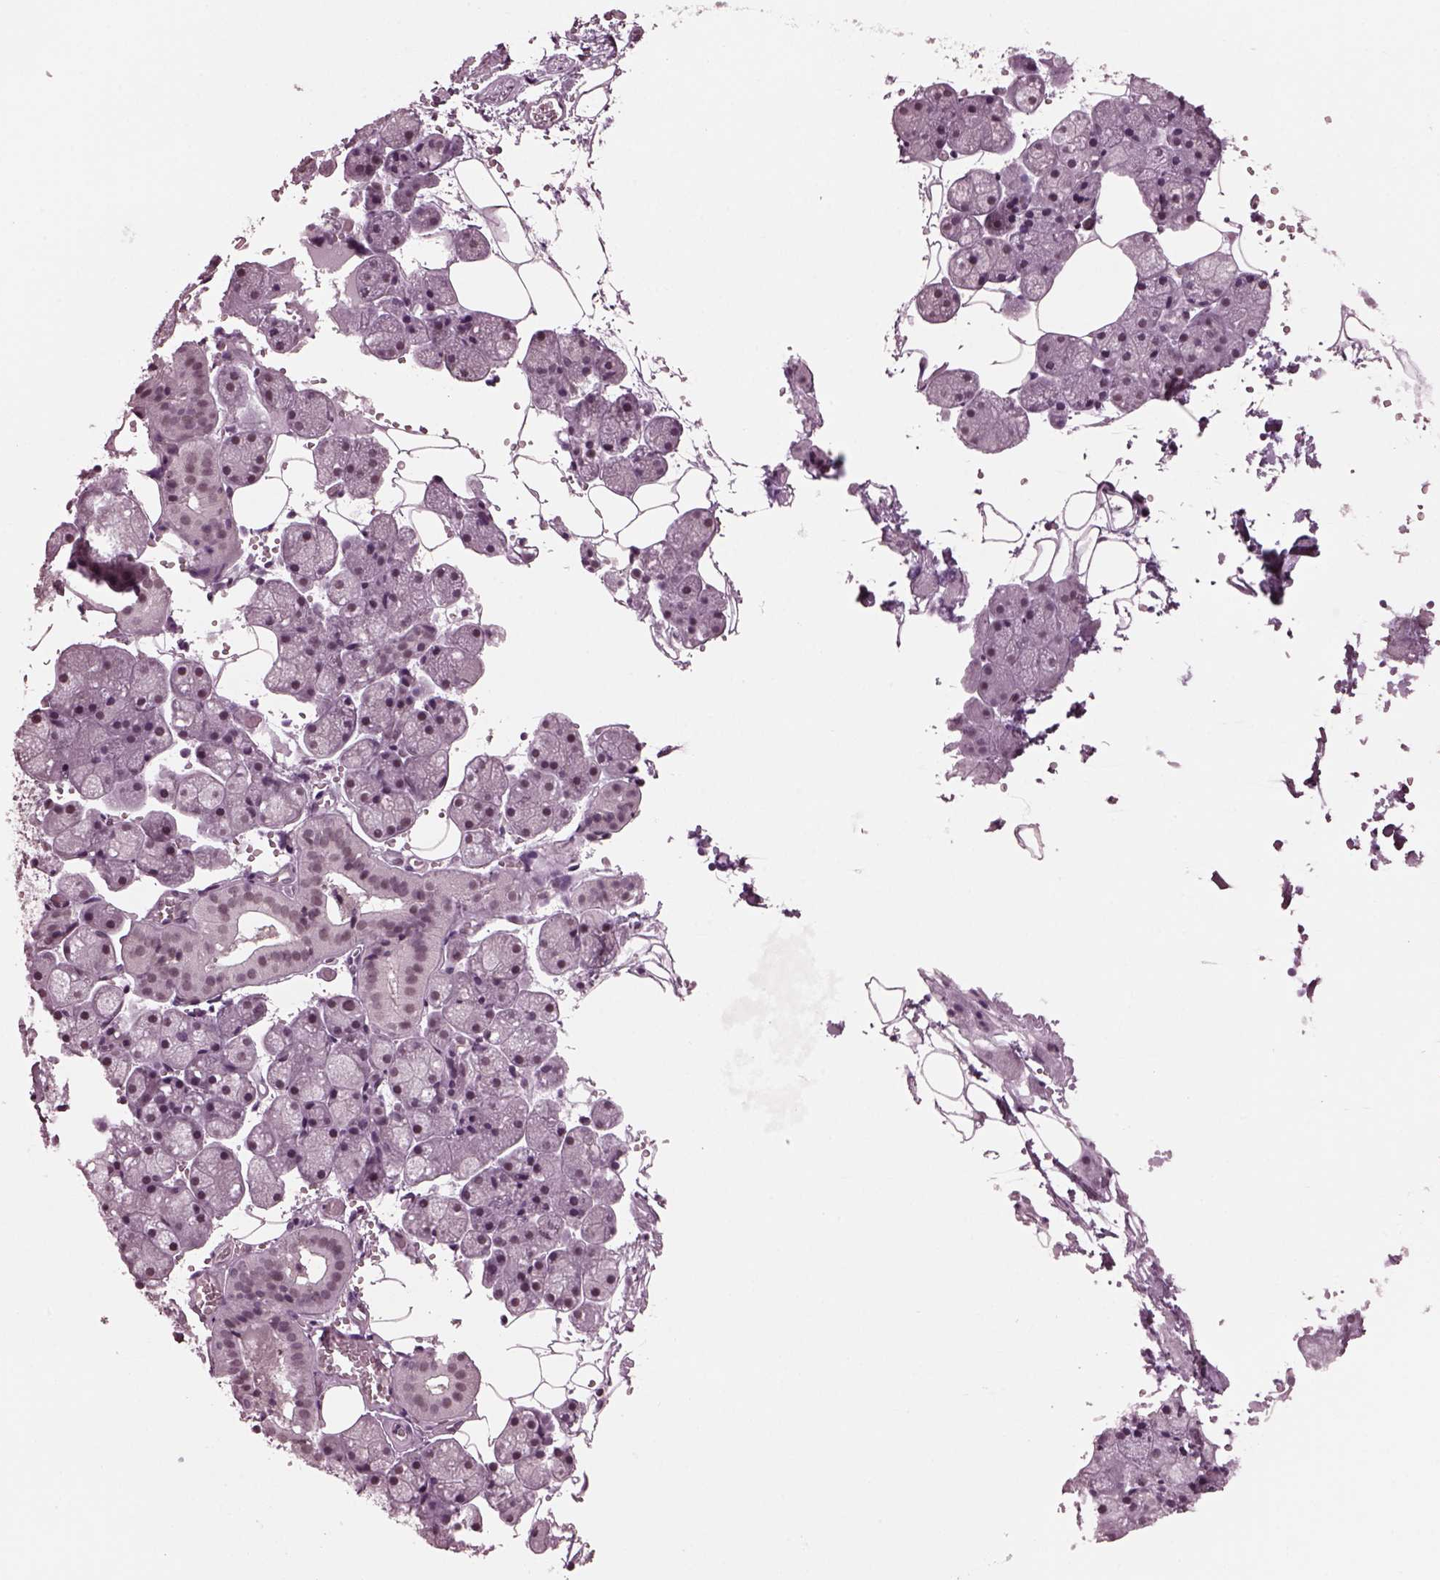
{"staining": {"intensity": "weak", "quantity": "<25%", "location": "nuclear"}, "tissue": "salivary gland", "cell_type": "Glandular cells", "image_type": "normal", "snomed": [{"axis": "morphology", "description": "Normal tissue, NOS"}, {"axis": "topography", "description": "Salivary gland"}], "caption": "Glandular cells show no significant protein expression in unremarkable salivary gland.", "gene": "RUVBL2", "patient": {"sex": "male", "age": 38}}